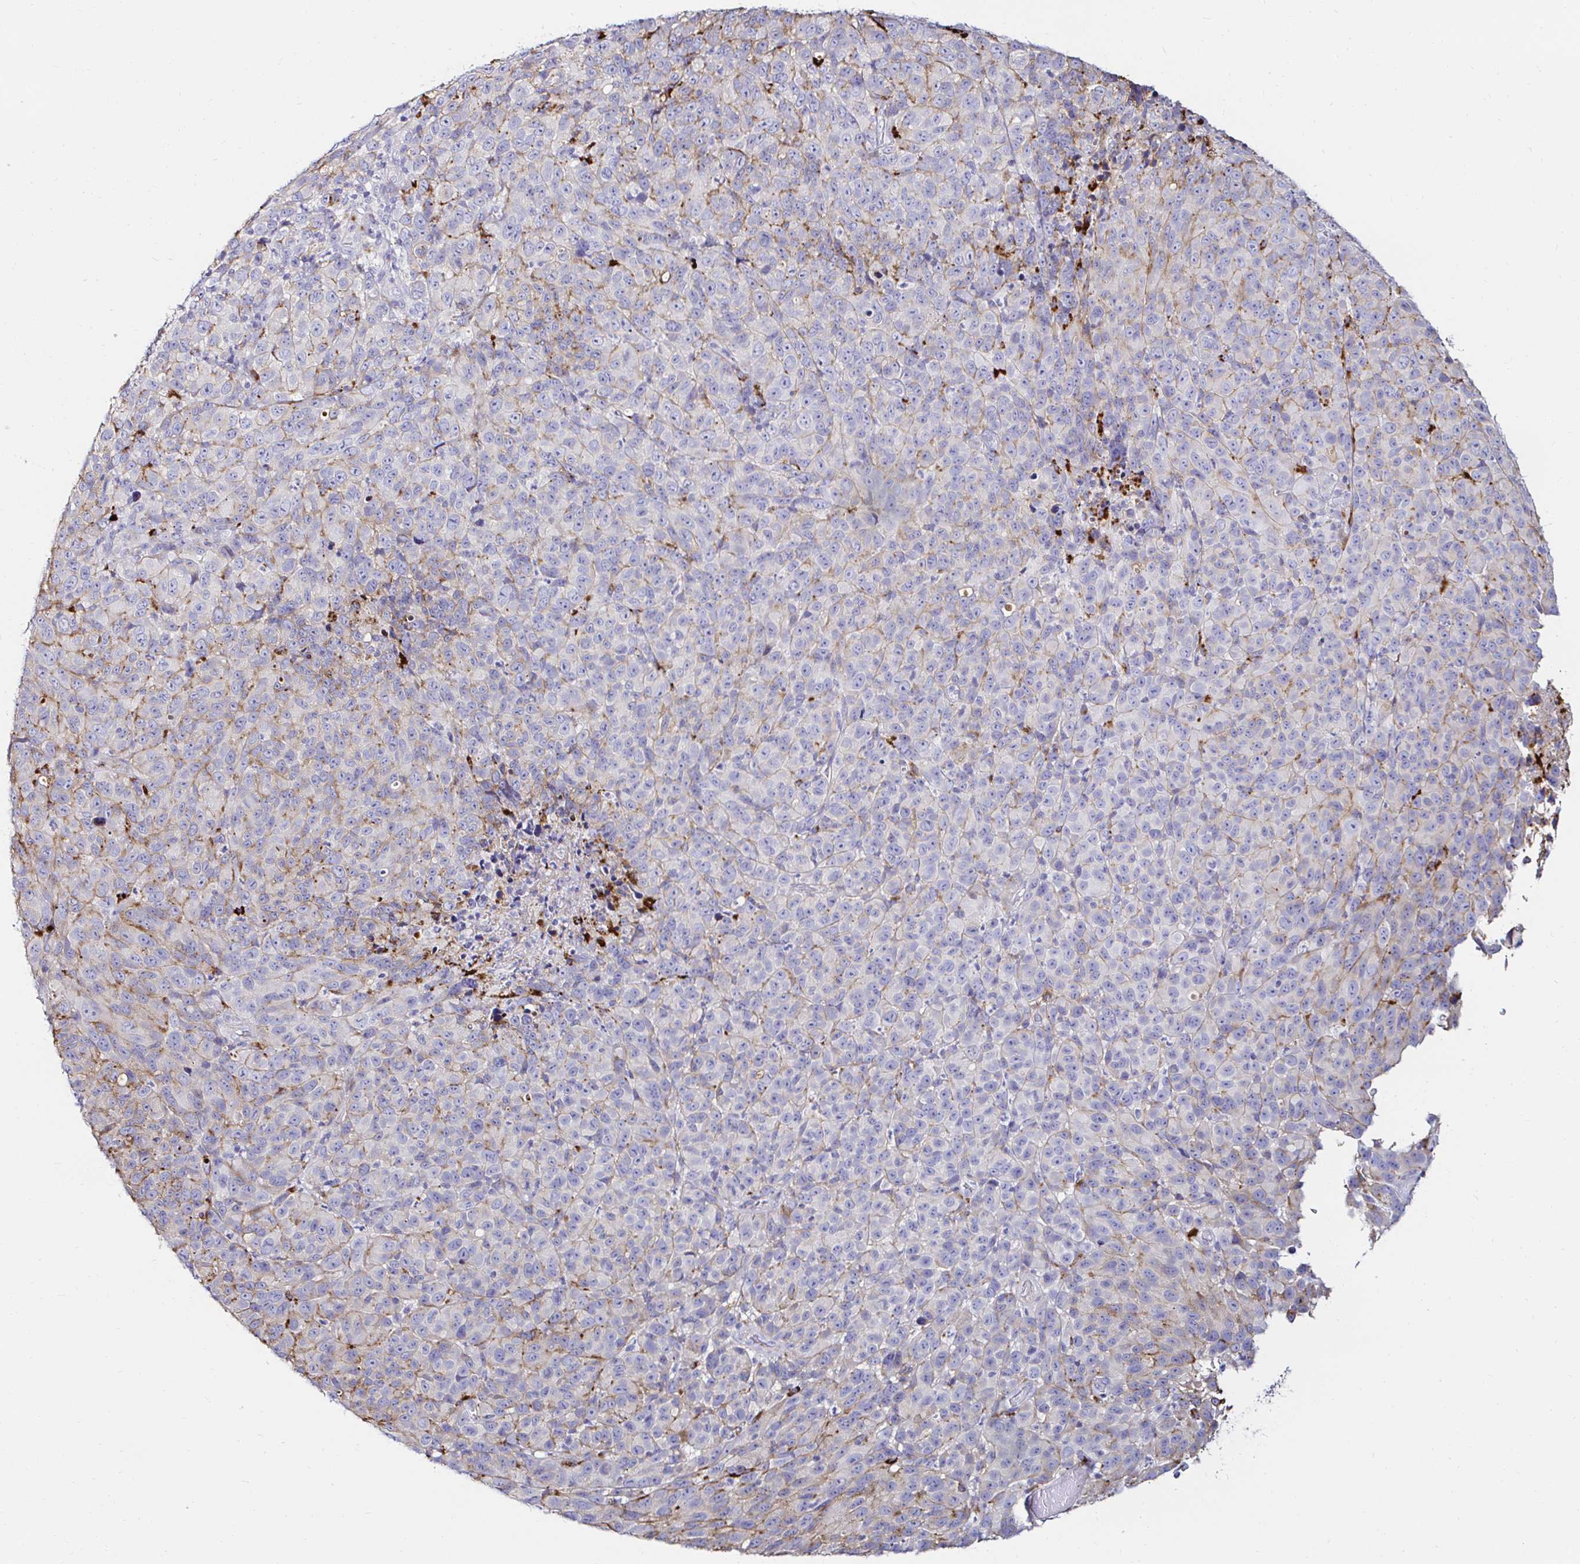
{"staining": {"intensity": "weak", "quantity": "<25%", "location": "cytoplasmic/membranous"}, "tissue": "melanoma", "cell_type": "Tumor cells", "image_type": "cancer", "snomed": [{"axis": "morphology", "description": "Malignant melanoma, NOS"}, {"axis": "topography", "description": "Skin"}], "caption": "There is no significant positivity in tumor cells of melanoma. The staining is performed using DAB brown chromogen with nuclei counter-stained in using hematoxylin.", "gene": "GALNS", "patient": {"sex": "male", "age": 85}}